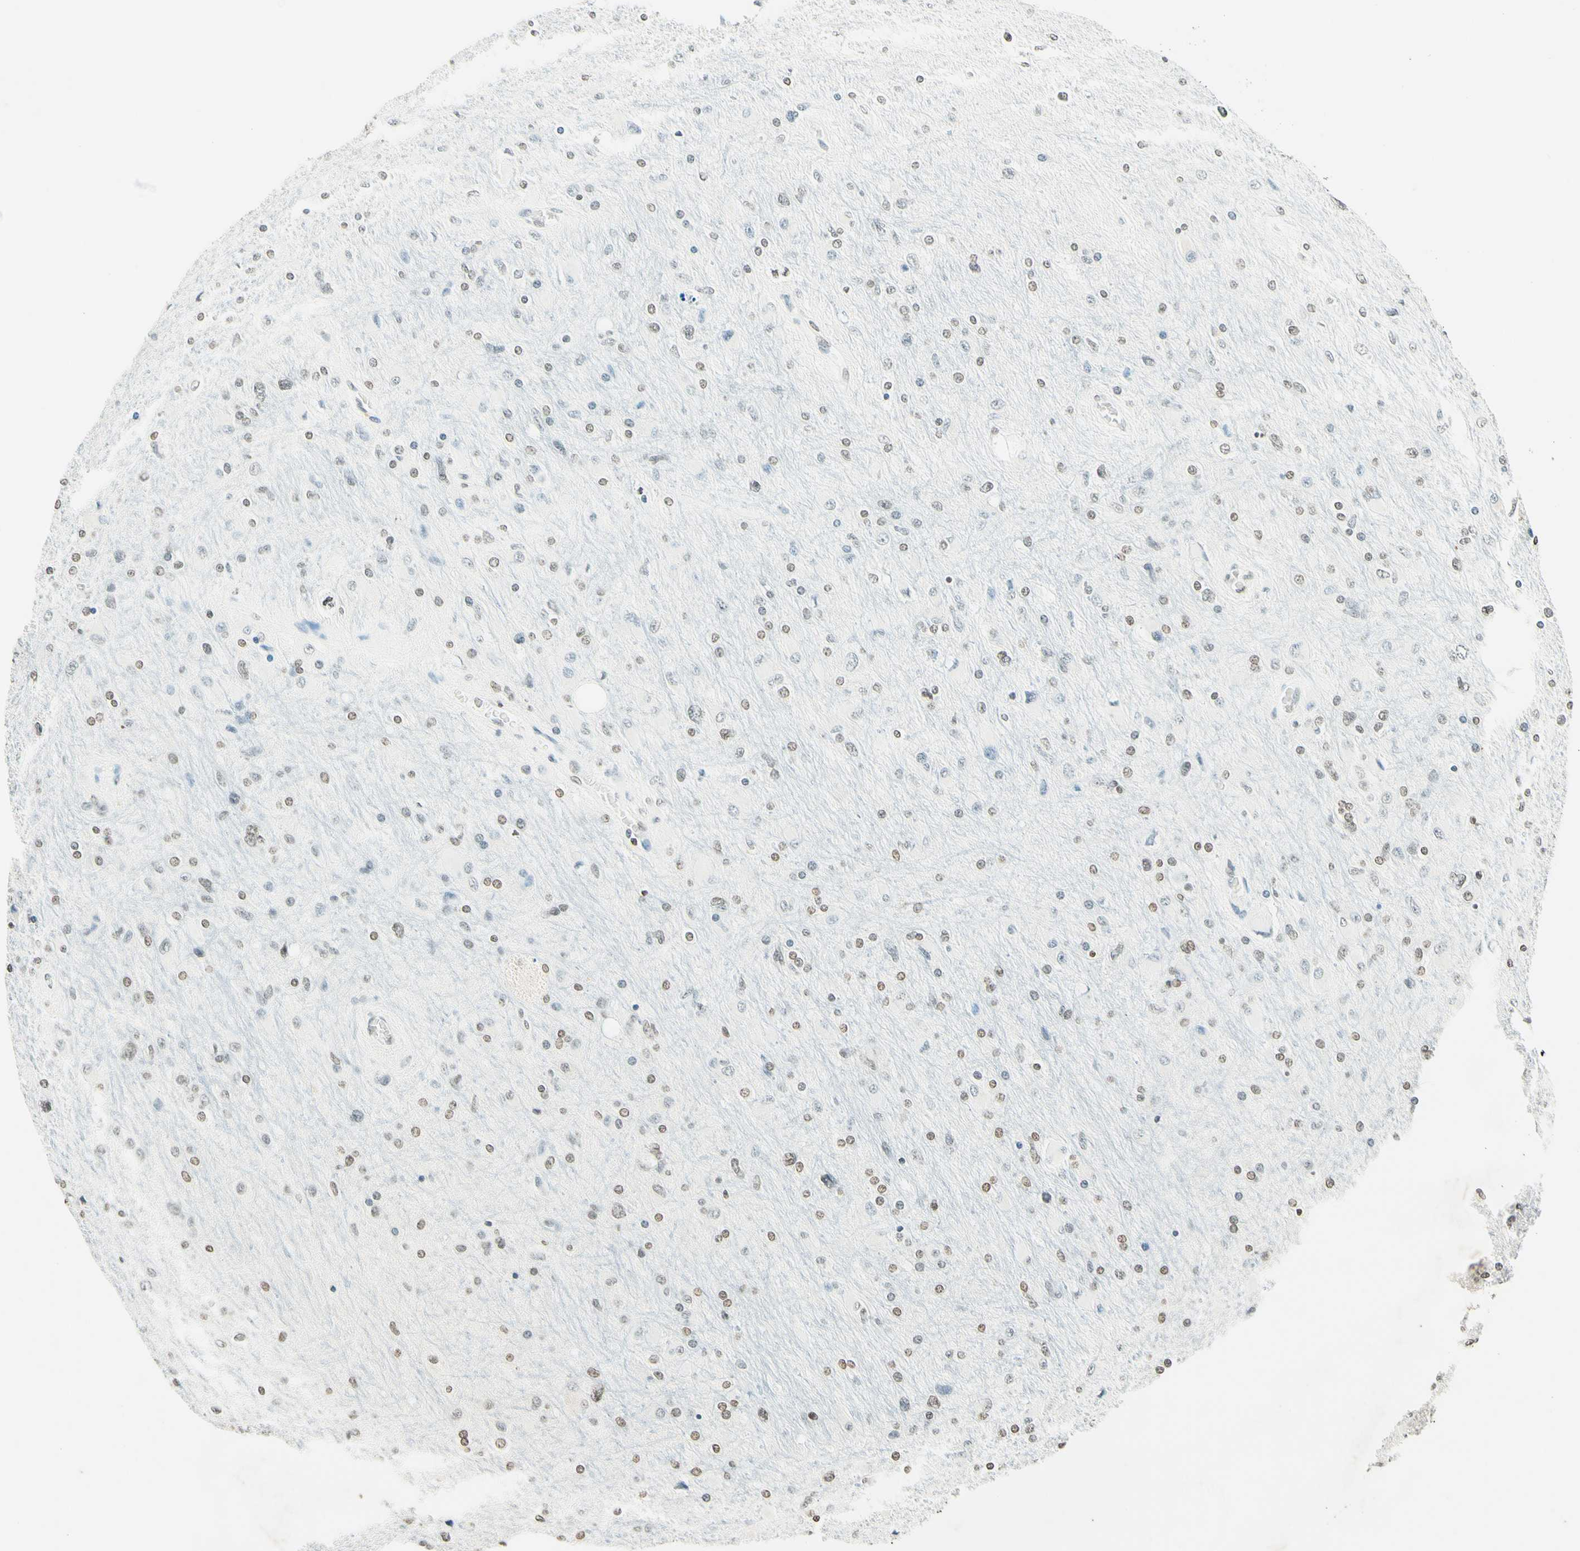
{"staining": {"intensity": "weak", "quantity": "25%-75%", "location": "nuclear"}, "tissue": "glioma", "cell_type": "Tumor cells", "image_type": "cancer", "snomed": [{"axis": "morphology", "description": "Glioma, malignant, High grade"}, {"axis": "topography", "description": "Cerebral cortex"}], "caption": "This is an image of immunohistochemistry (IHC) staining of glioma, which shows weak staining in the nuclear of tumor cells.", "gene": "MSH2", "patient": {"sex": "female", "age": 36}}